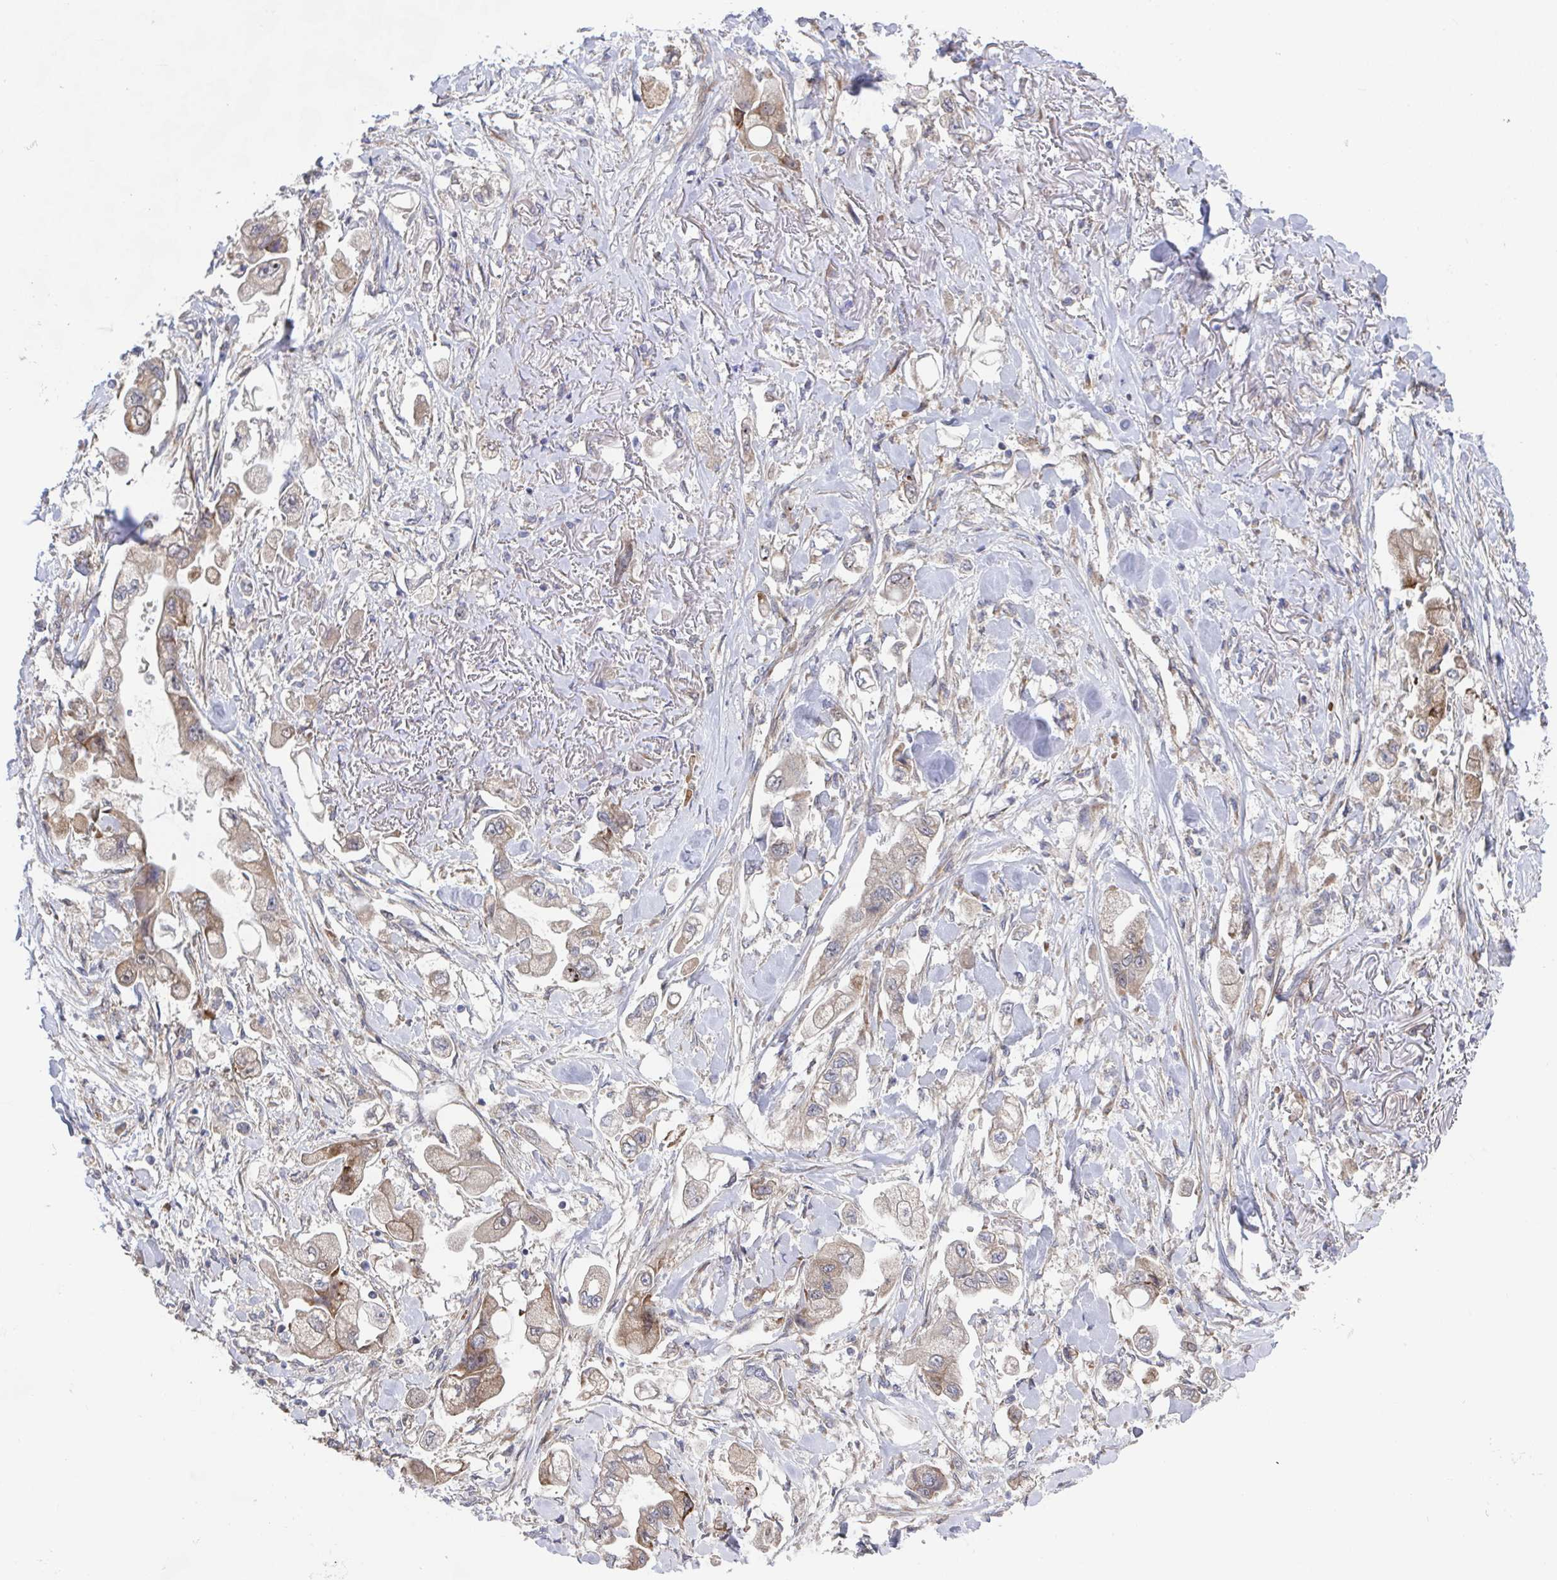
{"staining": {"intensity": "weak", "quantity": ">75%", "location": "cytoplasmic/membranous"}, "tissue": "stomach cancer", "cell_type": "Tumor cells", "image_type": "cancer", "snomed": [{"axis": "morphology", "description": "Adenocarcinoma, NOS"}, {"axis": "topography", "description": "Stomach"}], "caption": "Immunohistochemical staining of human stomach cancer (adenocarcinoma) displays low levels of weak cytoplasmic/membranous expression in about >75% of tumor cells. The staining was performed using DAB, with brown indicating positive protein expression. Nuclei are stained blue with hematoxylin.", "gene": "FJX1", "patient": {"sex": "male", "age": 62}}